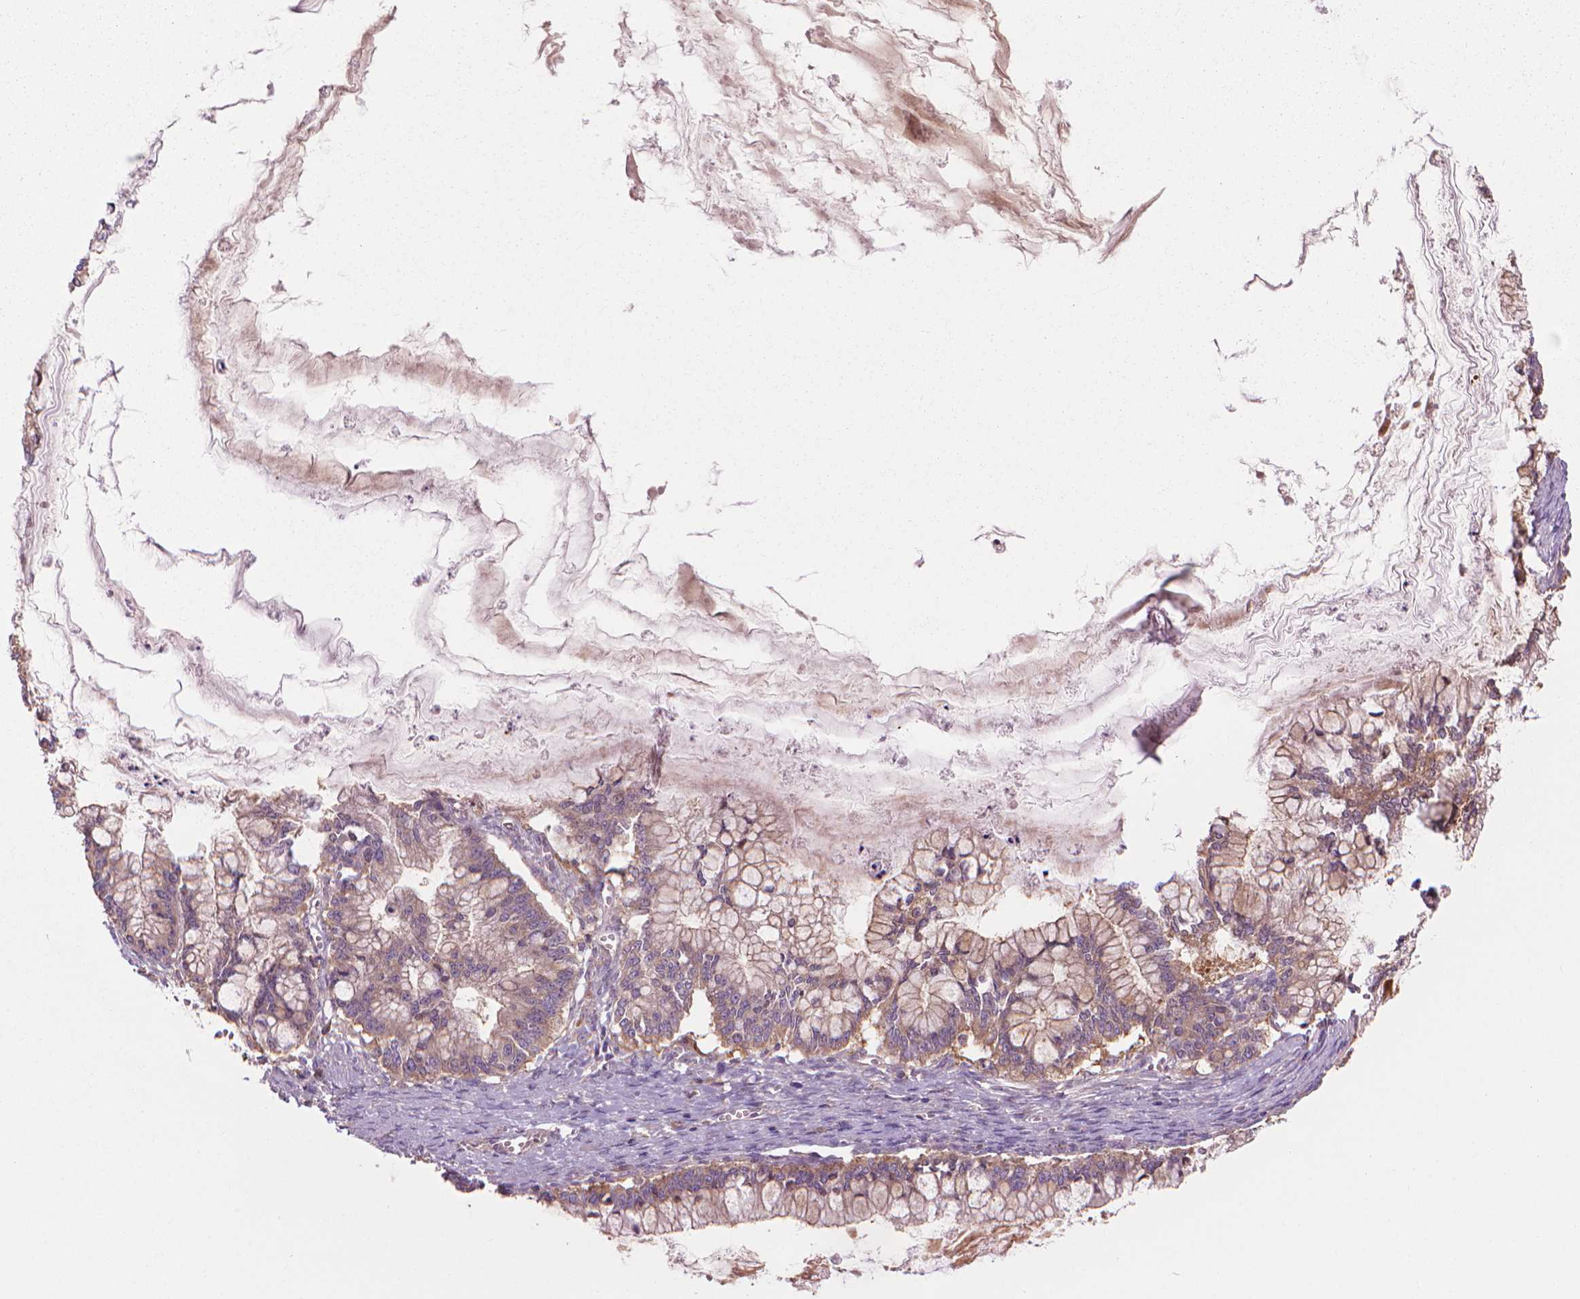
{"staining": {"intensity": "weak", "quantity": ">75%", "location": "cytoplasmic/membranous"}, "tissue": "ovarian cancer", "cell_type": "Tumor cells", "image_type": "cancer", "snomed": [{"axis": "morphology", "description": "Cystadenocarcinoma, mucinous, NOS"}, {"axis": "topography", "description": "Ovary"}], "caption": "Protein staining shows weak cytoplasmic/membranous expression in about >75% of tumor cells in mucinous cystadenocarcinoma (ovarian). (DAB (3,3'-diaminobenzidine) IHC with brightfield microscopy, high magnification).", "gene": "CORO1B", "patient": {"sex": "female", "age": 67}}